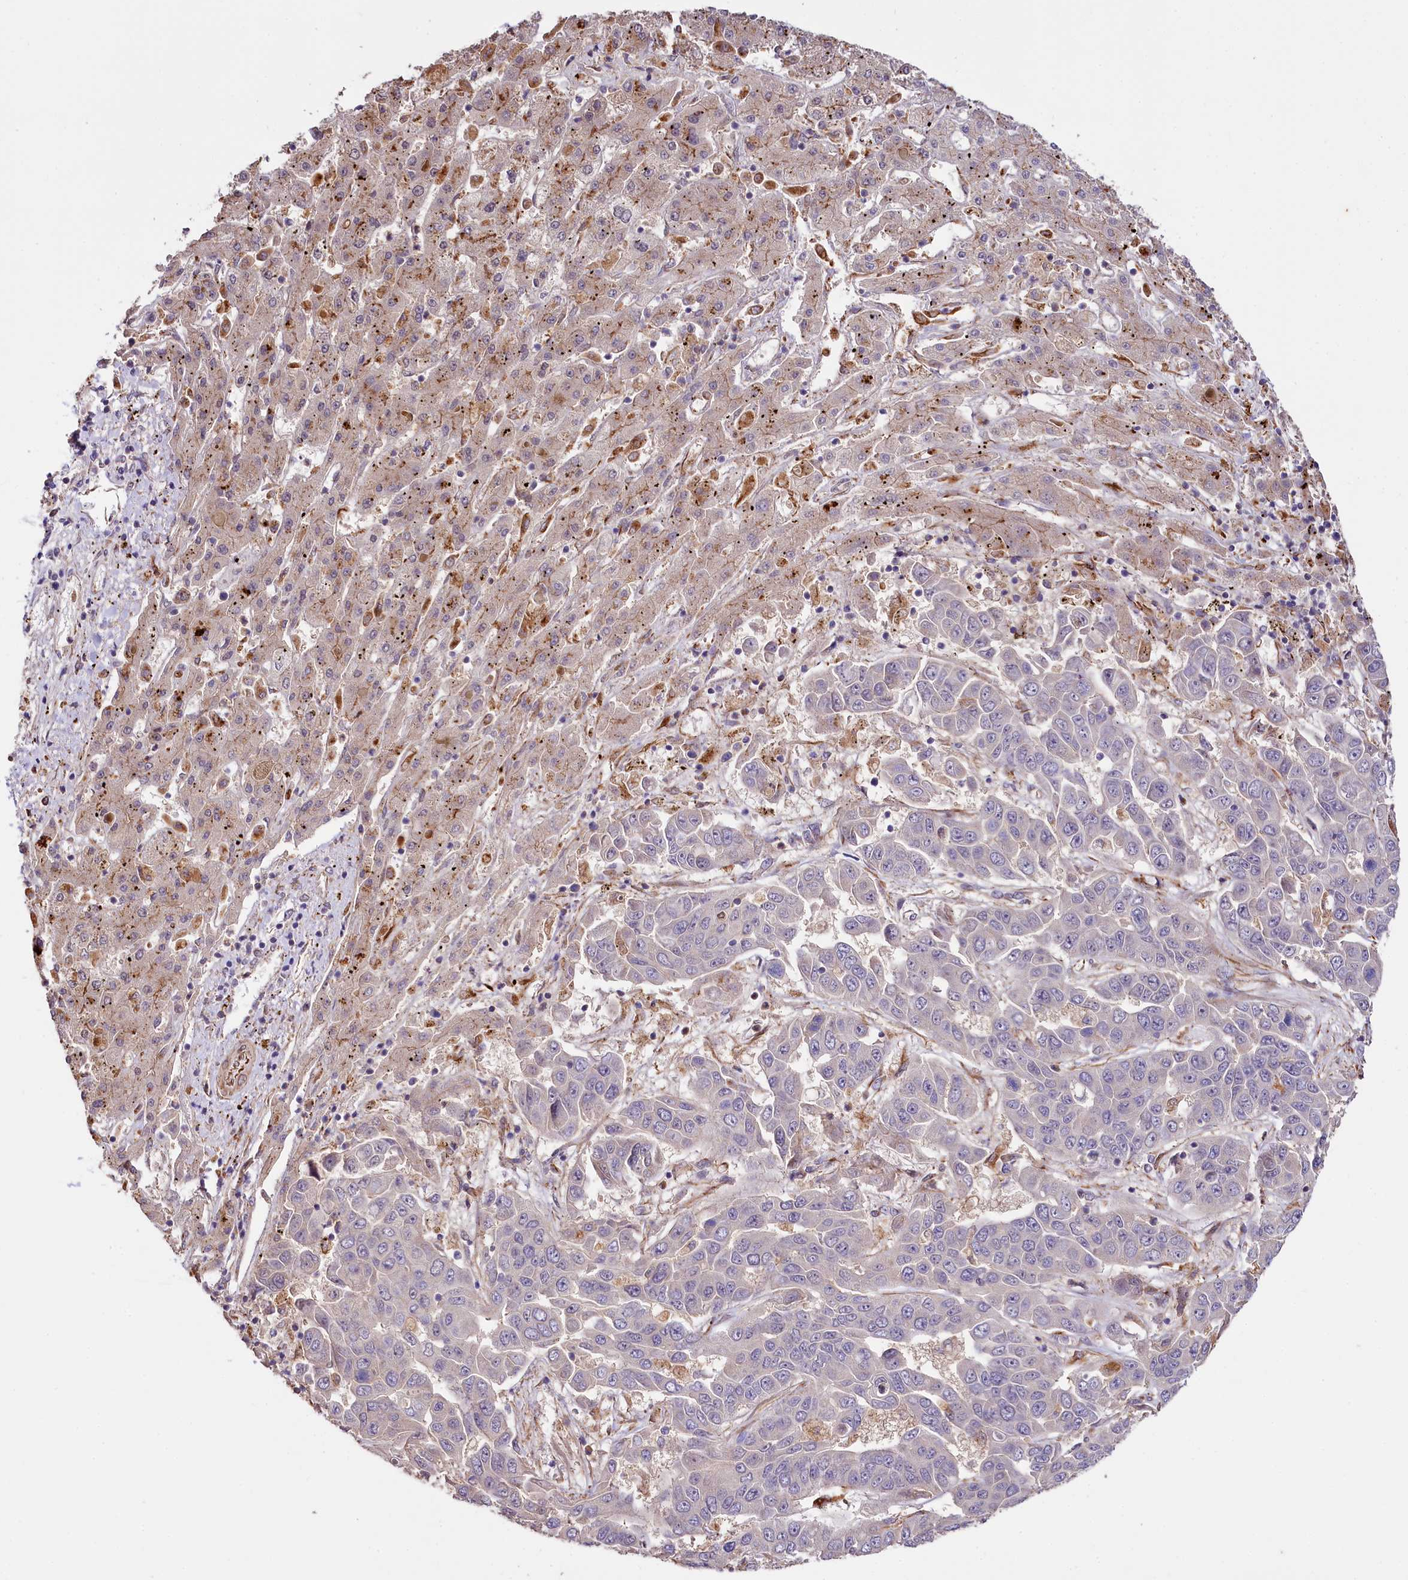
{"staining": {"intensity": "negative", "quantity": "none", "location": "none"}, "tissue": "liver cancer", "cell_type": "Tumor cells", "image_type": "cancer", "snomed": [{"axis": "morphology", "description": "Cholangiocarcinoma"}, {"axis": "topography", "description": "Liver"}], "caption": "The micrograph exhibits no significant expression in tumor cells of liver cancer. Nuclei are stained in blue.", "gene": "TTC12", "patient": {"sex": "female", "age": 52}}